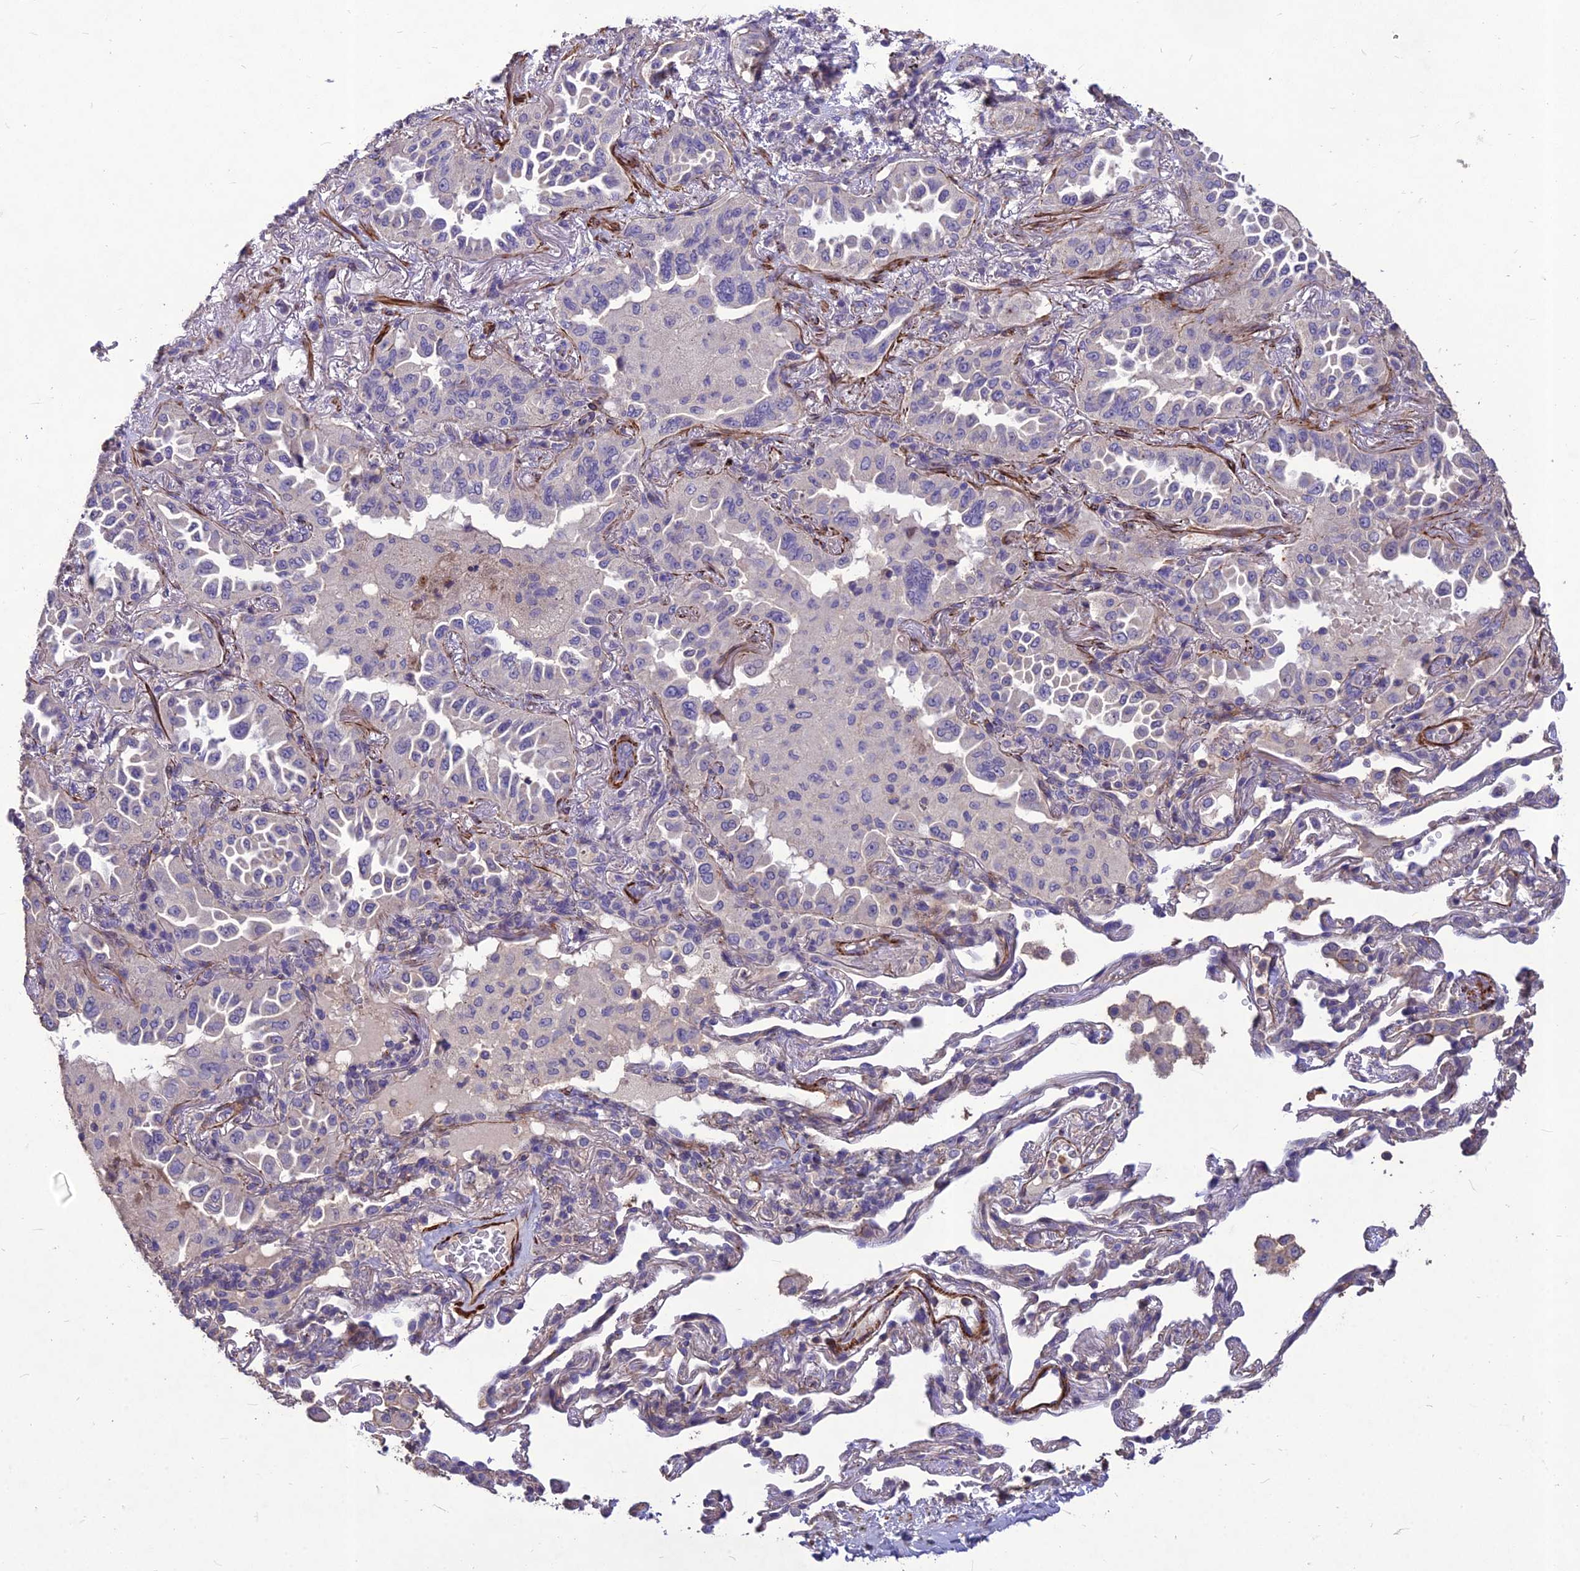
{"staining": {"intensity": "negative", "quantity": "none", "location": "none"}, "tissue": "lung cancer", "cell_type": "Tumor cells", "image_type": "cancer", "snomed": [{"axis": "morphology", "description": "Adenocarcinoma, NOS"}, {"axis": "topography", "description": "Lung"}], "caption": "Protein analysis of lung adenocarcinoma displays no significant expression in tumor cells.", "gene": "CLUH", "patient": {"sex": "female", "age": 69}}